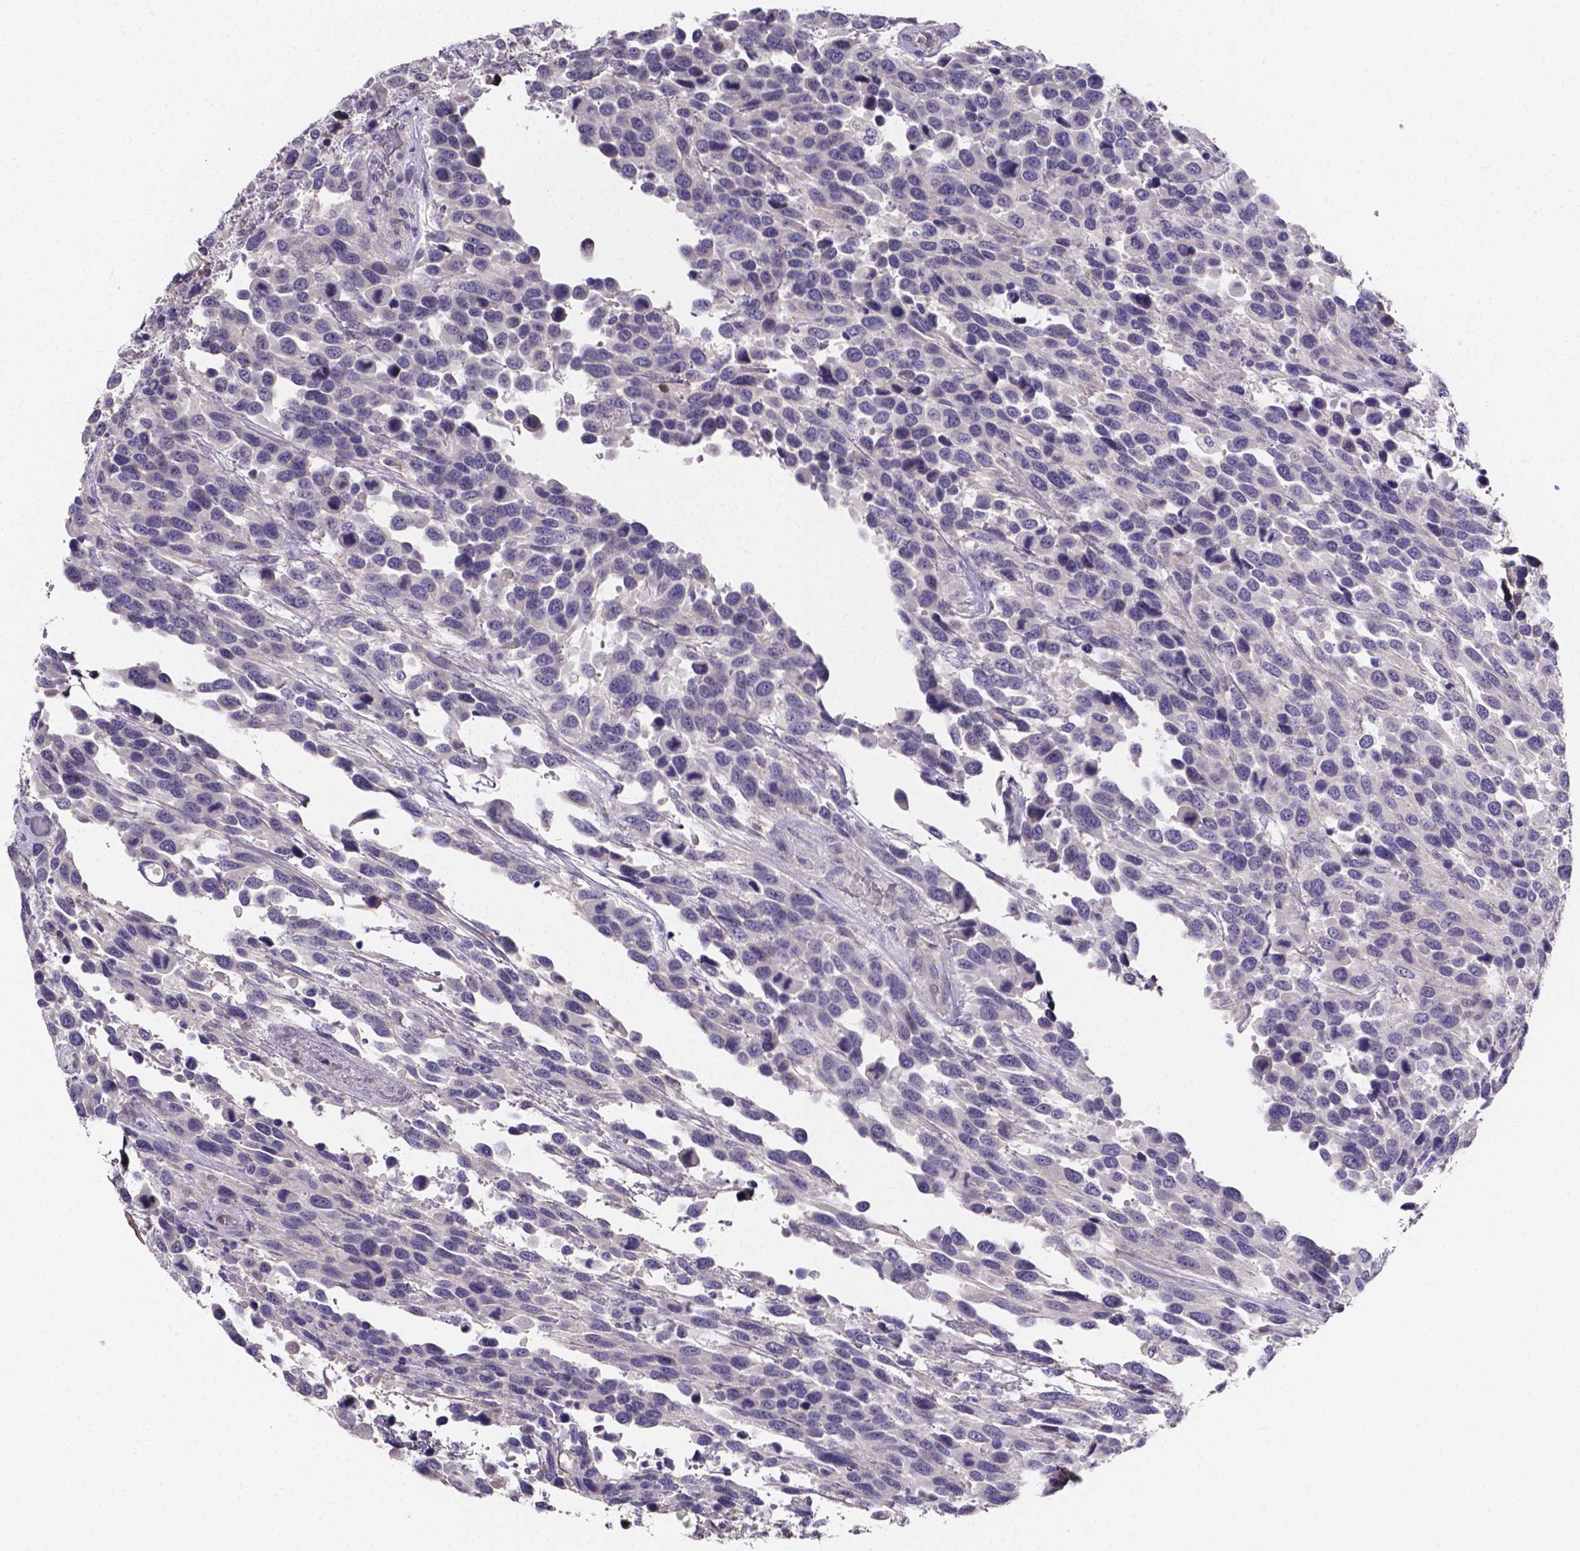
{"staining": {"intensity": "negative", "quantity": "none", "location": "none"}, "tissue": "urothelial cancer", "cell_type": "Tumor cells", "image_type": "cancer", "snomed": [{"axis": "morphology", "description": "Urothelial carcinoma, High grade"}, {"axis": "topography", "description": "Urinary bladder"}], "caption": "Immunohistochemistry (IHC) histopathology image of neoplastic tissue: high-grade urothelial carcinoma stained with DAB shows no significant protein staining in tumor cells.", "gene": "THEMIS", "patient": {"sex": "female", "age": 70}}